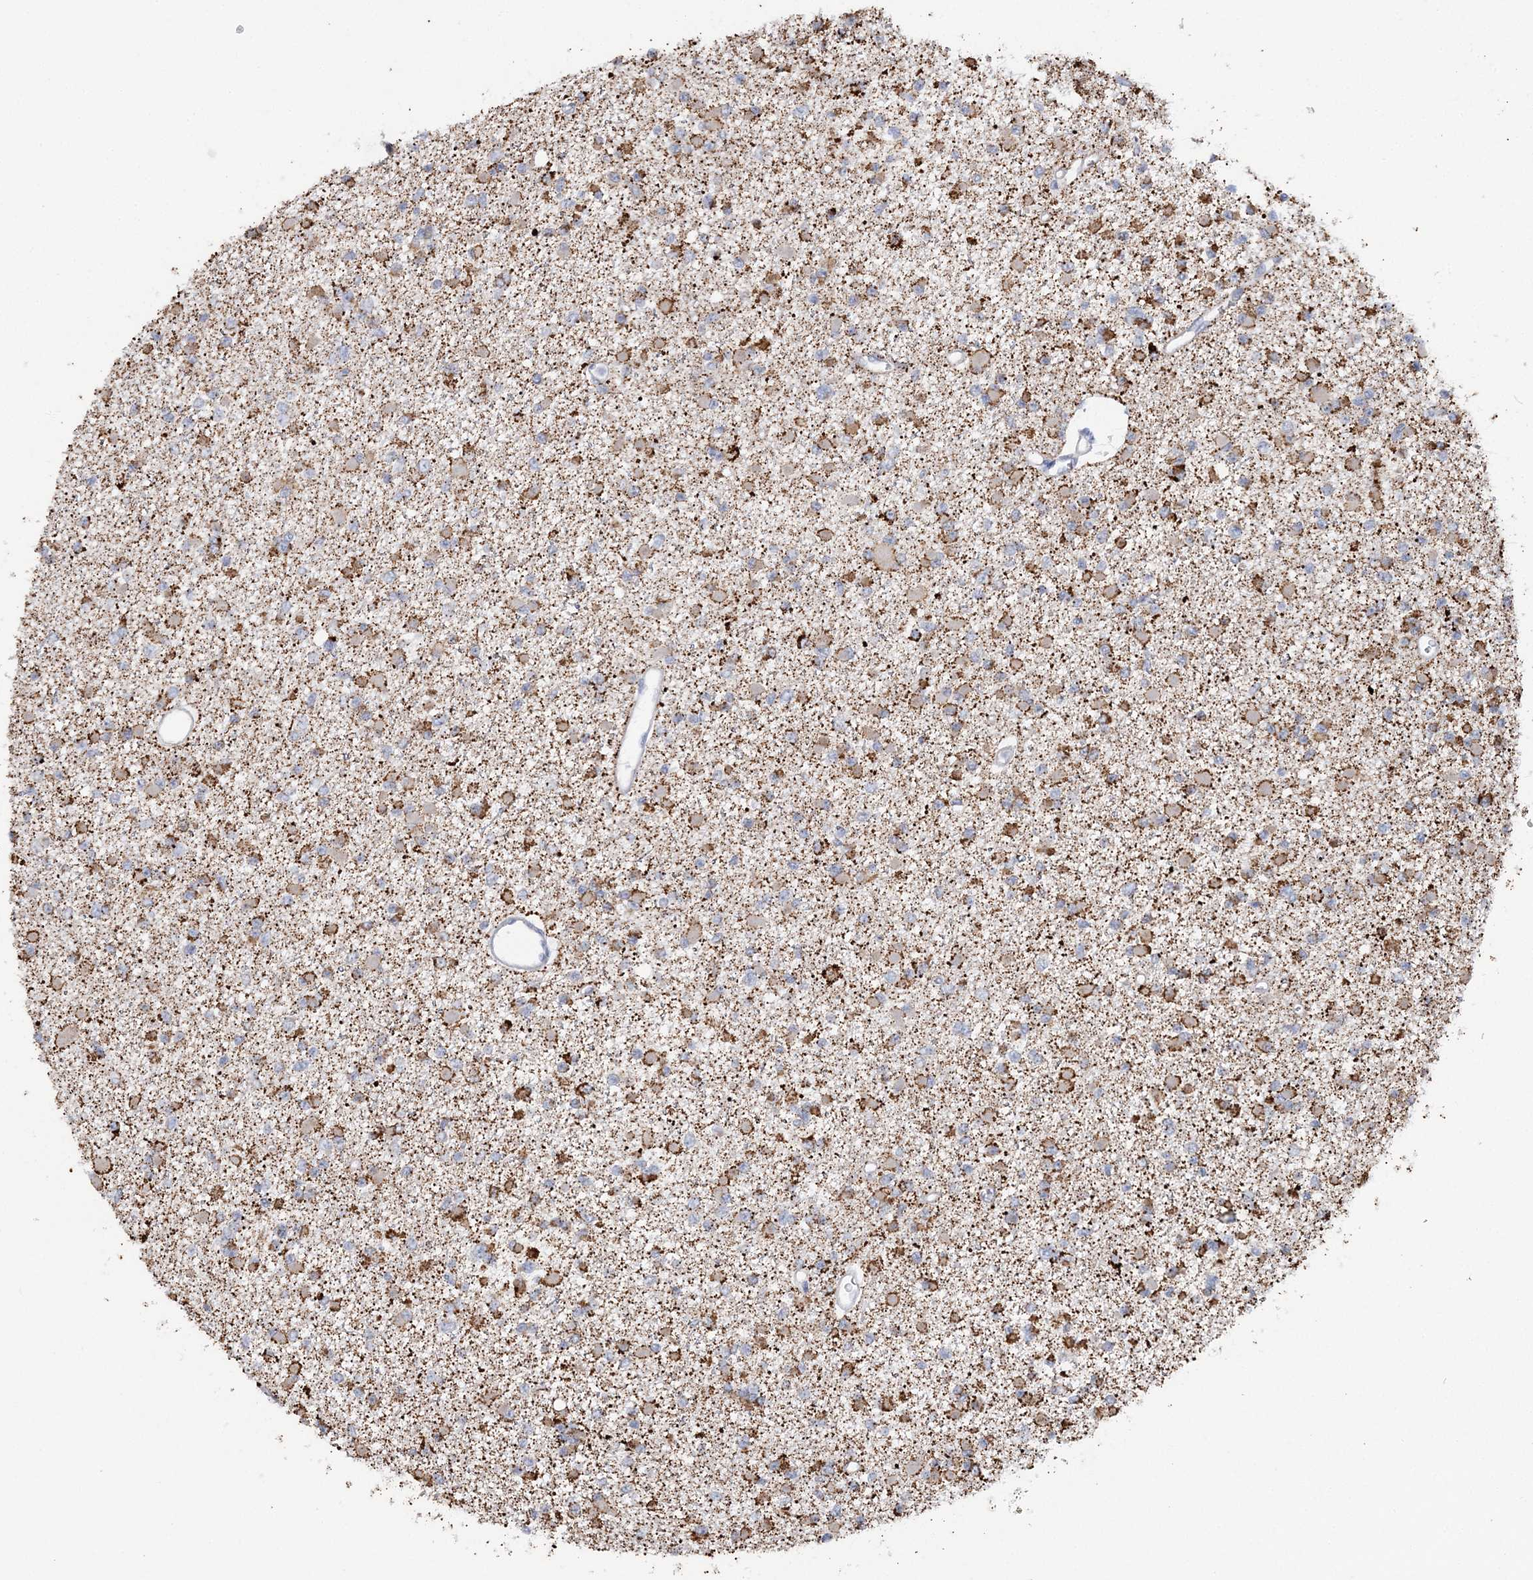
{"staining": {"intensity": "moderate", "quantity": "<25%", "location": "cytoplasmic/membranous"}, "tissue": "glioma", "cell_type": "Tumor cells", "image_type": "cancer", "snomed": [{"axis": "morphology", "description": "Glioma, malignant, Low grade"}, {"axis": "topography", "description": "Brain"}], "caption": "The histopathology image exhibits a brown stain indicating the presence of a protein in the cytoplasmic/membranous of tumor cells in malignant low-grade glioma.", "gene": "MMADHC", "patient": {"sex": "female", "age": 22}}